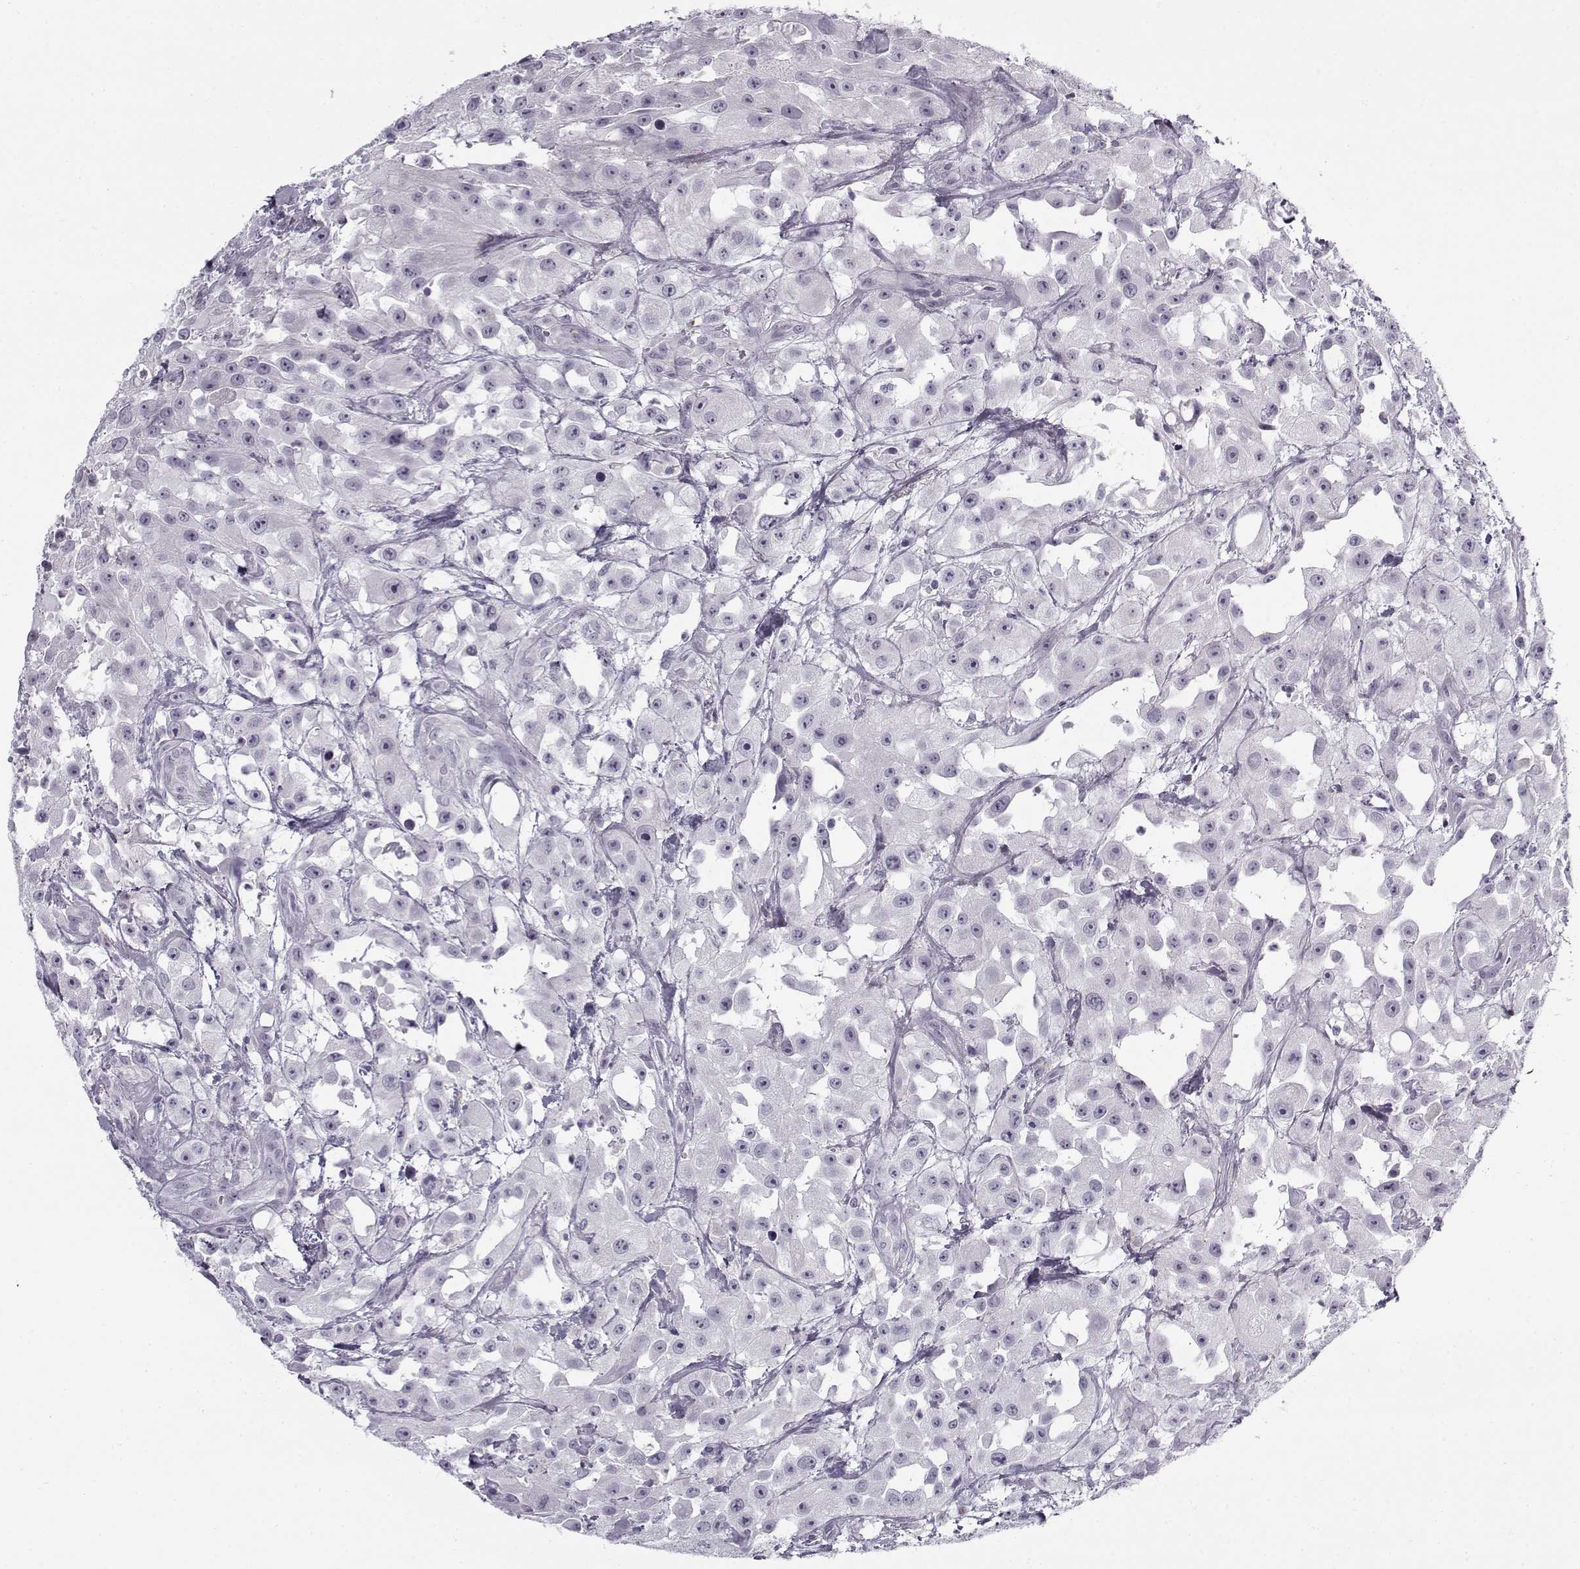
{"staining": {"intensity": "negative", "quantity": "none", "location": "none"}, "tissue": "urothelial cancer", "cell_type": "Tumor cells", "image_type": "cancer", "snomed": [{"axis": "morphology", "description": "Urothelial carcinoma, High grade"}, {"axis": "topography", "description": "Urinary bladder"}], "caption": "Protein analysis of urothelial cancer demonstrates no significant staining in tumor cells. The staining was performed using DAB (3,3'-diaminobenzidine) to visualize the protein expression in brown, while the nuclei were stained in blue with hematoxylin (Magnification: 20x).", "gene": "SNCA", "patient": {"sex": "male", "age": 79}}